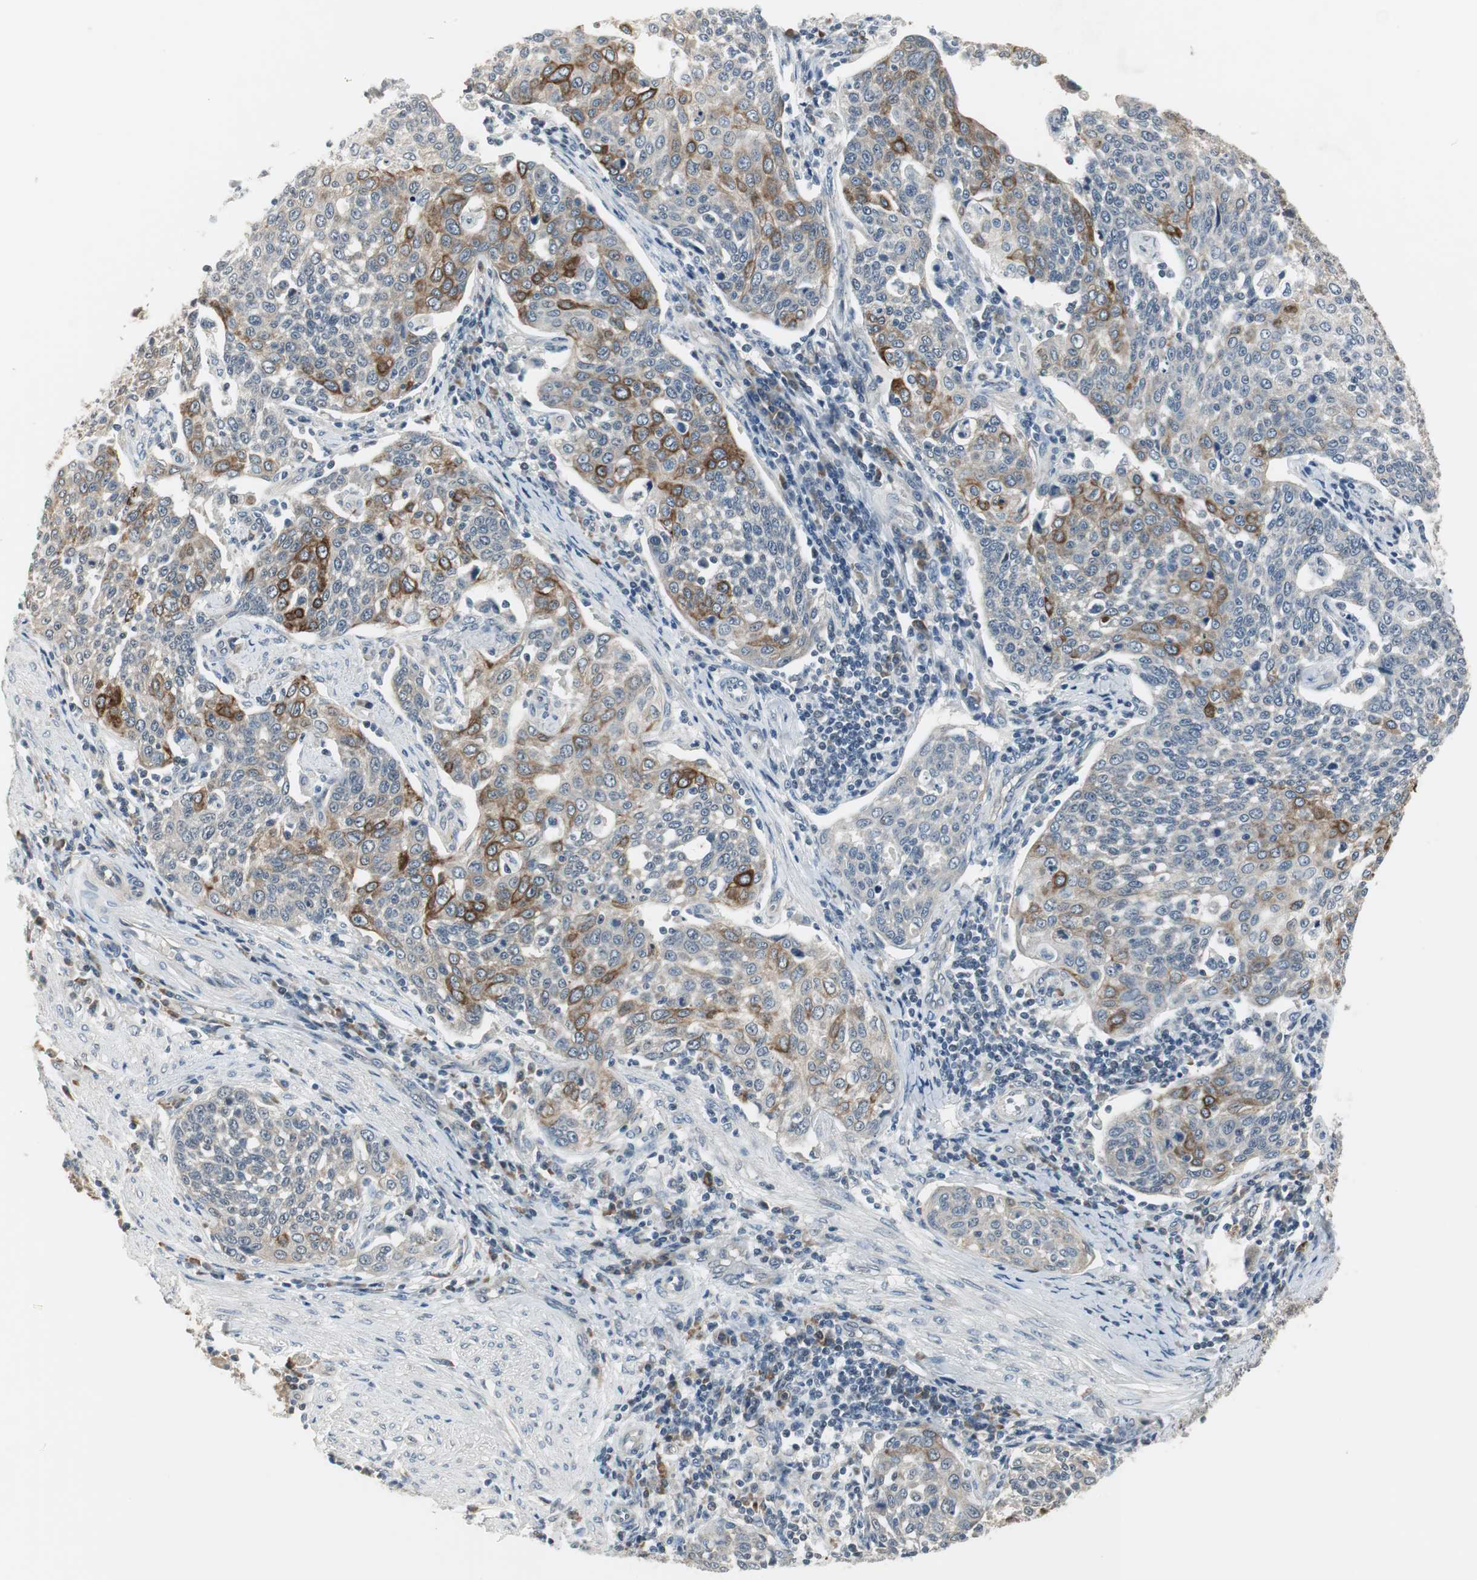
{"staining": {"intensity": "moderate", "quantity": "25%-75%", "location": "cytoplasmic/membranous"}, "tissue": "cervical cancer", "cell_type": "Tumor cells", "image_type": "cancer", "snomed": [{"axis": "morphology", "description": "Squamous cell carcinoma, NOS"}, {"axis": "topography", "description": "Cervix"}], "caption": "Protein expression analysis of squamous cell carcinoma (cervical) displays moderate cytoplasmic/membranous expression in about 25%-75% of tumor cells.", "gene": "CCT5", "patient": {"sex": "female", "age": 34}}